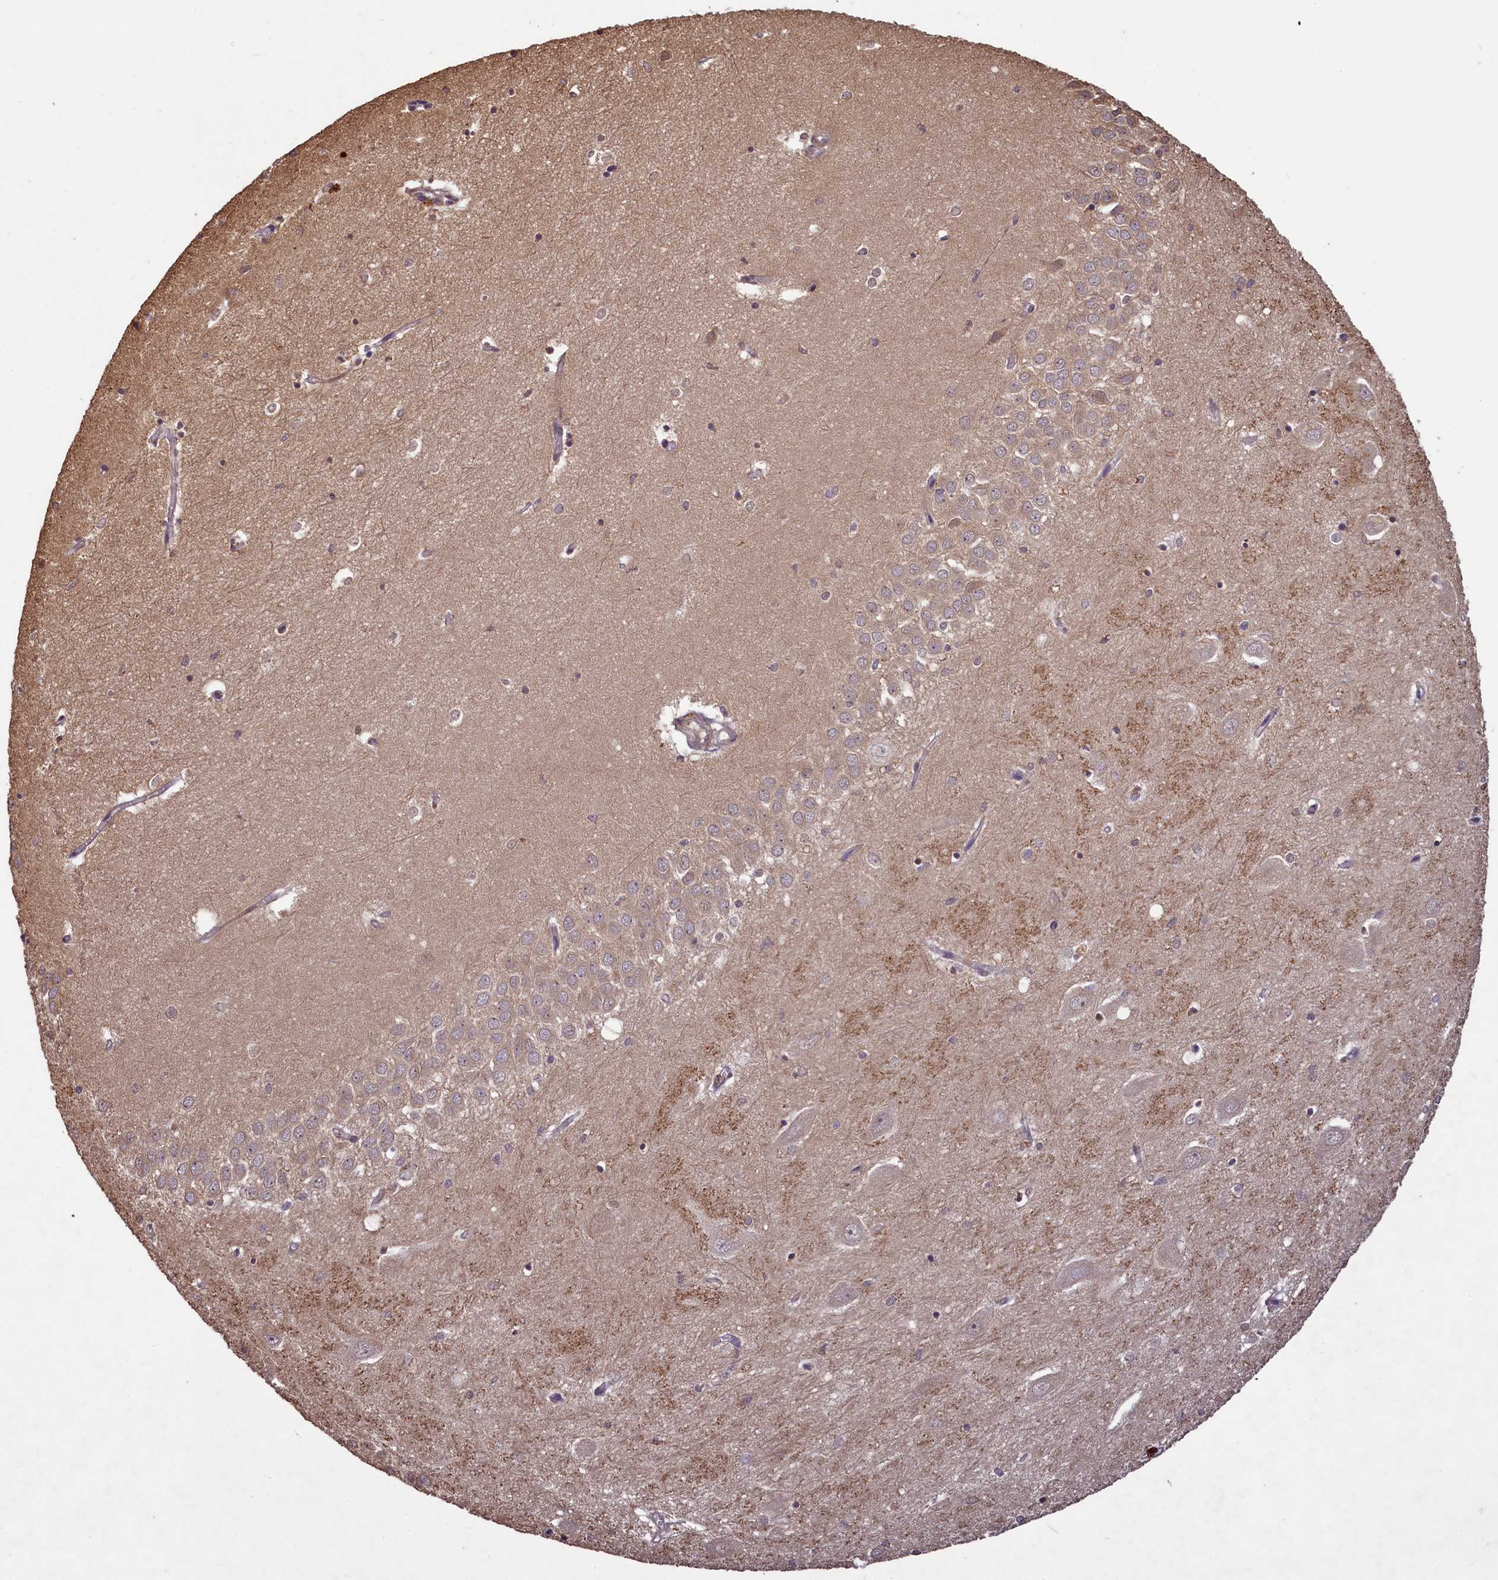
{"staining": {"intensity": "moderate", "quantity": "<25%", "location": "cytoplasmic/membranous,nuclear"}, "tissue": "hippocampus", "cell_type": "Glial cells", "image_type": "normal", "snomed": [{"axis": "morphology", "description": "Normal tissue, NOS"}, {"axis": "topography", "description": "Hippocampus"}], "caption": "Immunohistochemistry (IHC) of unremarkable hippocampus demonstrates low levels of moderate cytoplasmic/membranous,nuclear staining in about <25% of glial cells.", "gene": "NUDT6", "patient": {"sex": "female", "age": 64}}